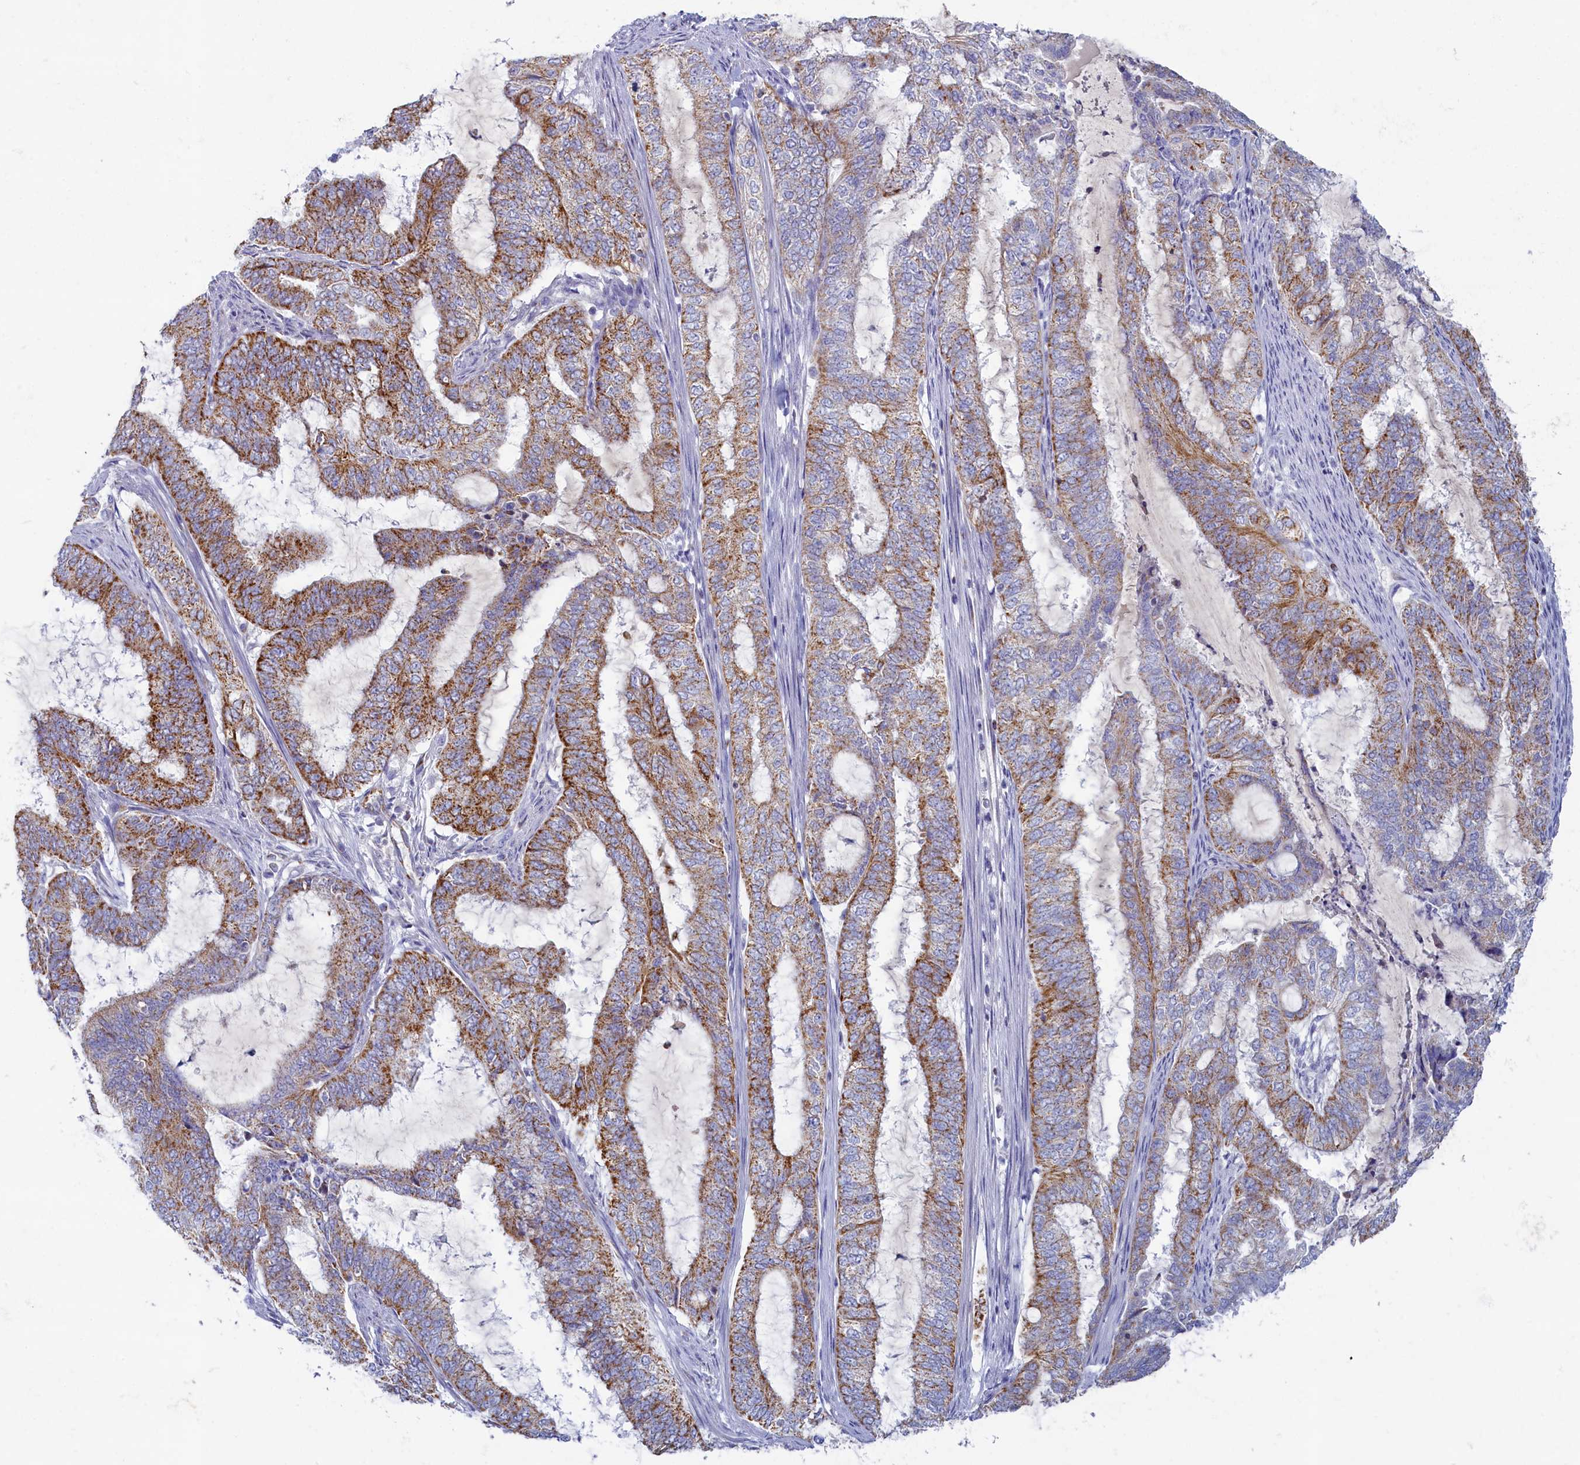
{"staining": {"intensity": "moderate", "quantity": ">75%", "location": "cytoplasmic/membranous"}, "tissue": "endometrial cancer", "cell_type": "Tumor cells", "image_type": "cancer", "snomed": [{"axis": "morphology", "description": "Adenocarcinoma, NOS"}, {"axis": "topography", "description": "Endometrium"}], "caption": "IHC of adenocarcinoma (endometrial) exhibits medium levels of moderate cytoplasmic/membranous staining in about >75% of tumor cells.", "gene": "OCIAD2", "patient": {"sex": "female", "age": 51}}